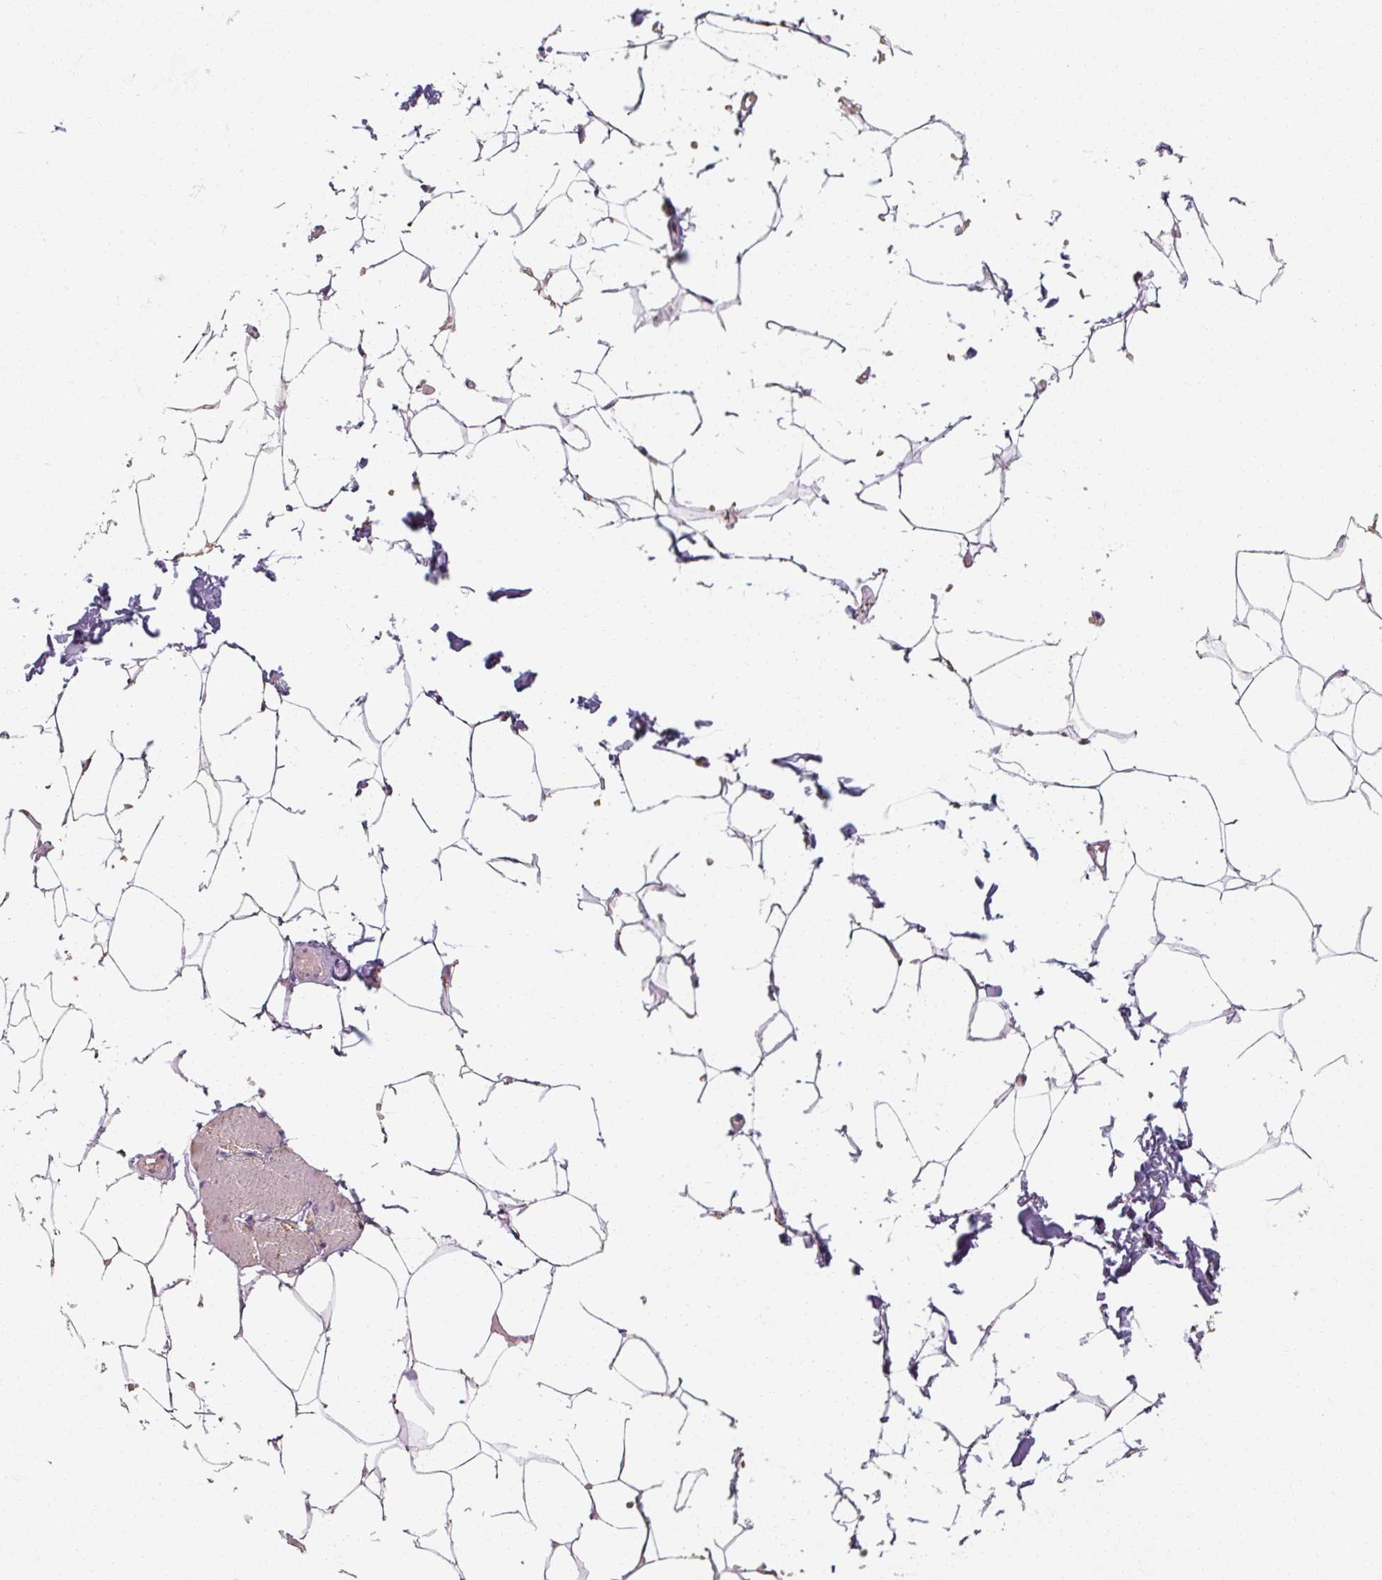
{"staining": {"intensity": "negative", "quantity": "none", "location": "none"}, "tissue": "adipose tissue", "cell_type": "Adipocytes", "image_type": "normal", "snomed": [{"axis": "morphology", "description": "Normal tissue, NOS"}, {"axis": "topography", "description": "Skin"}, {"axis": "topography", "description": "Peripheral nerve tissue"}], "caption": "Benign adipose tissue was stained to show a protein in brown. There is no significant staining in adipocytes.", "gene": "TSEN54", "patient": {"sex": "female", "age": 56}}